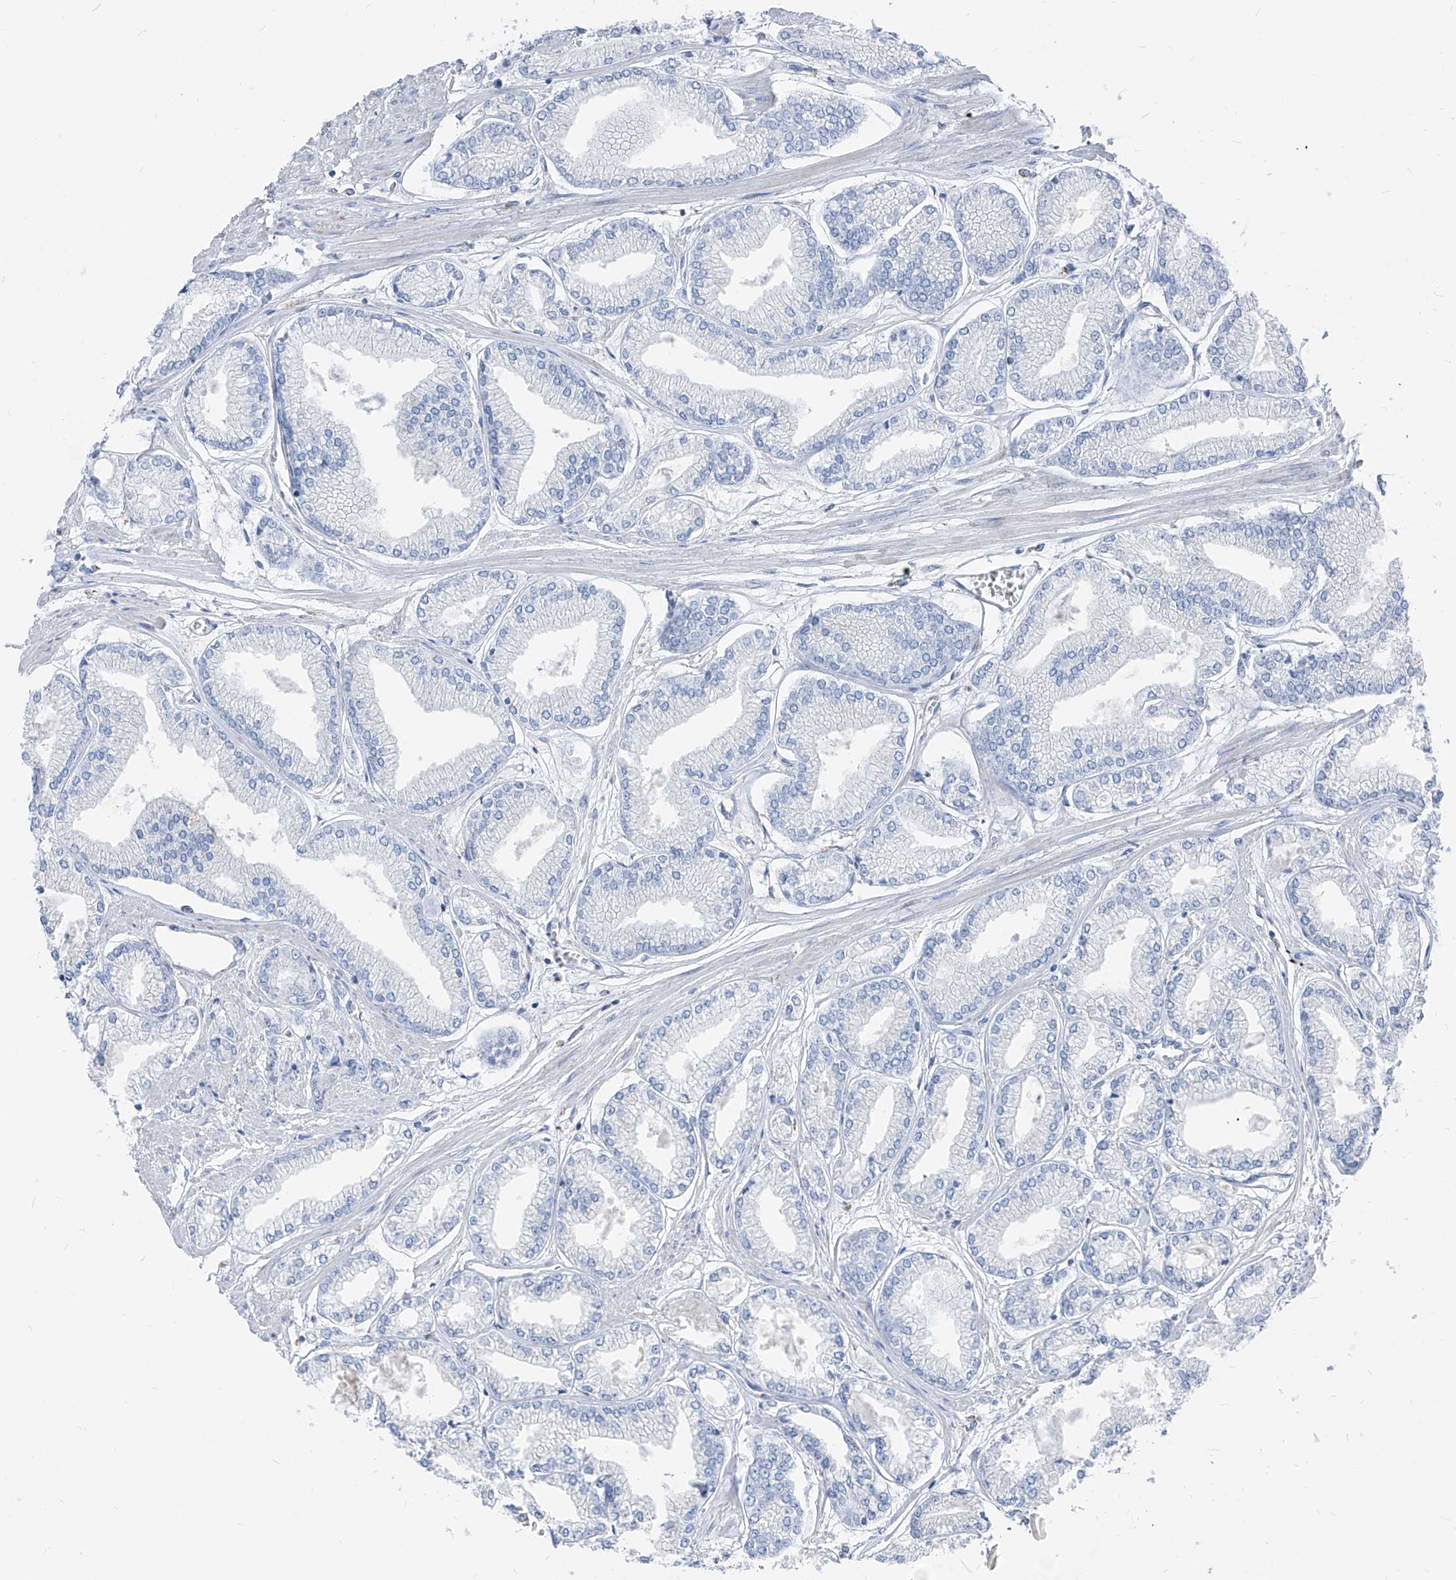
{"staining": {"intensity": "negative", "quantity": "none", "location": "none"}, "tissue": "prostate cancer", "cell_type": "Tumor cells", "image_type": "cancer", "snomed": [{"axis": "morphology", "description": "Adenocarcinoma, Low grade"}, {"axis": "topography", "description": "Prostate"}], "caption": "An IHC micrograph of prostate cancer is shown. There is no staining in tumor cells of prostate cancer. The staining was performed using DAB (3,3'-diaminobenzidine) to visualize the protein expression in brown, while the nuclei were stained in blue with hematoxylin (Magnification: 20x).", "gene": "AGPS", "patient": {"sex": "male", "age": 52}}